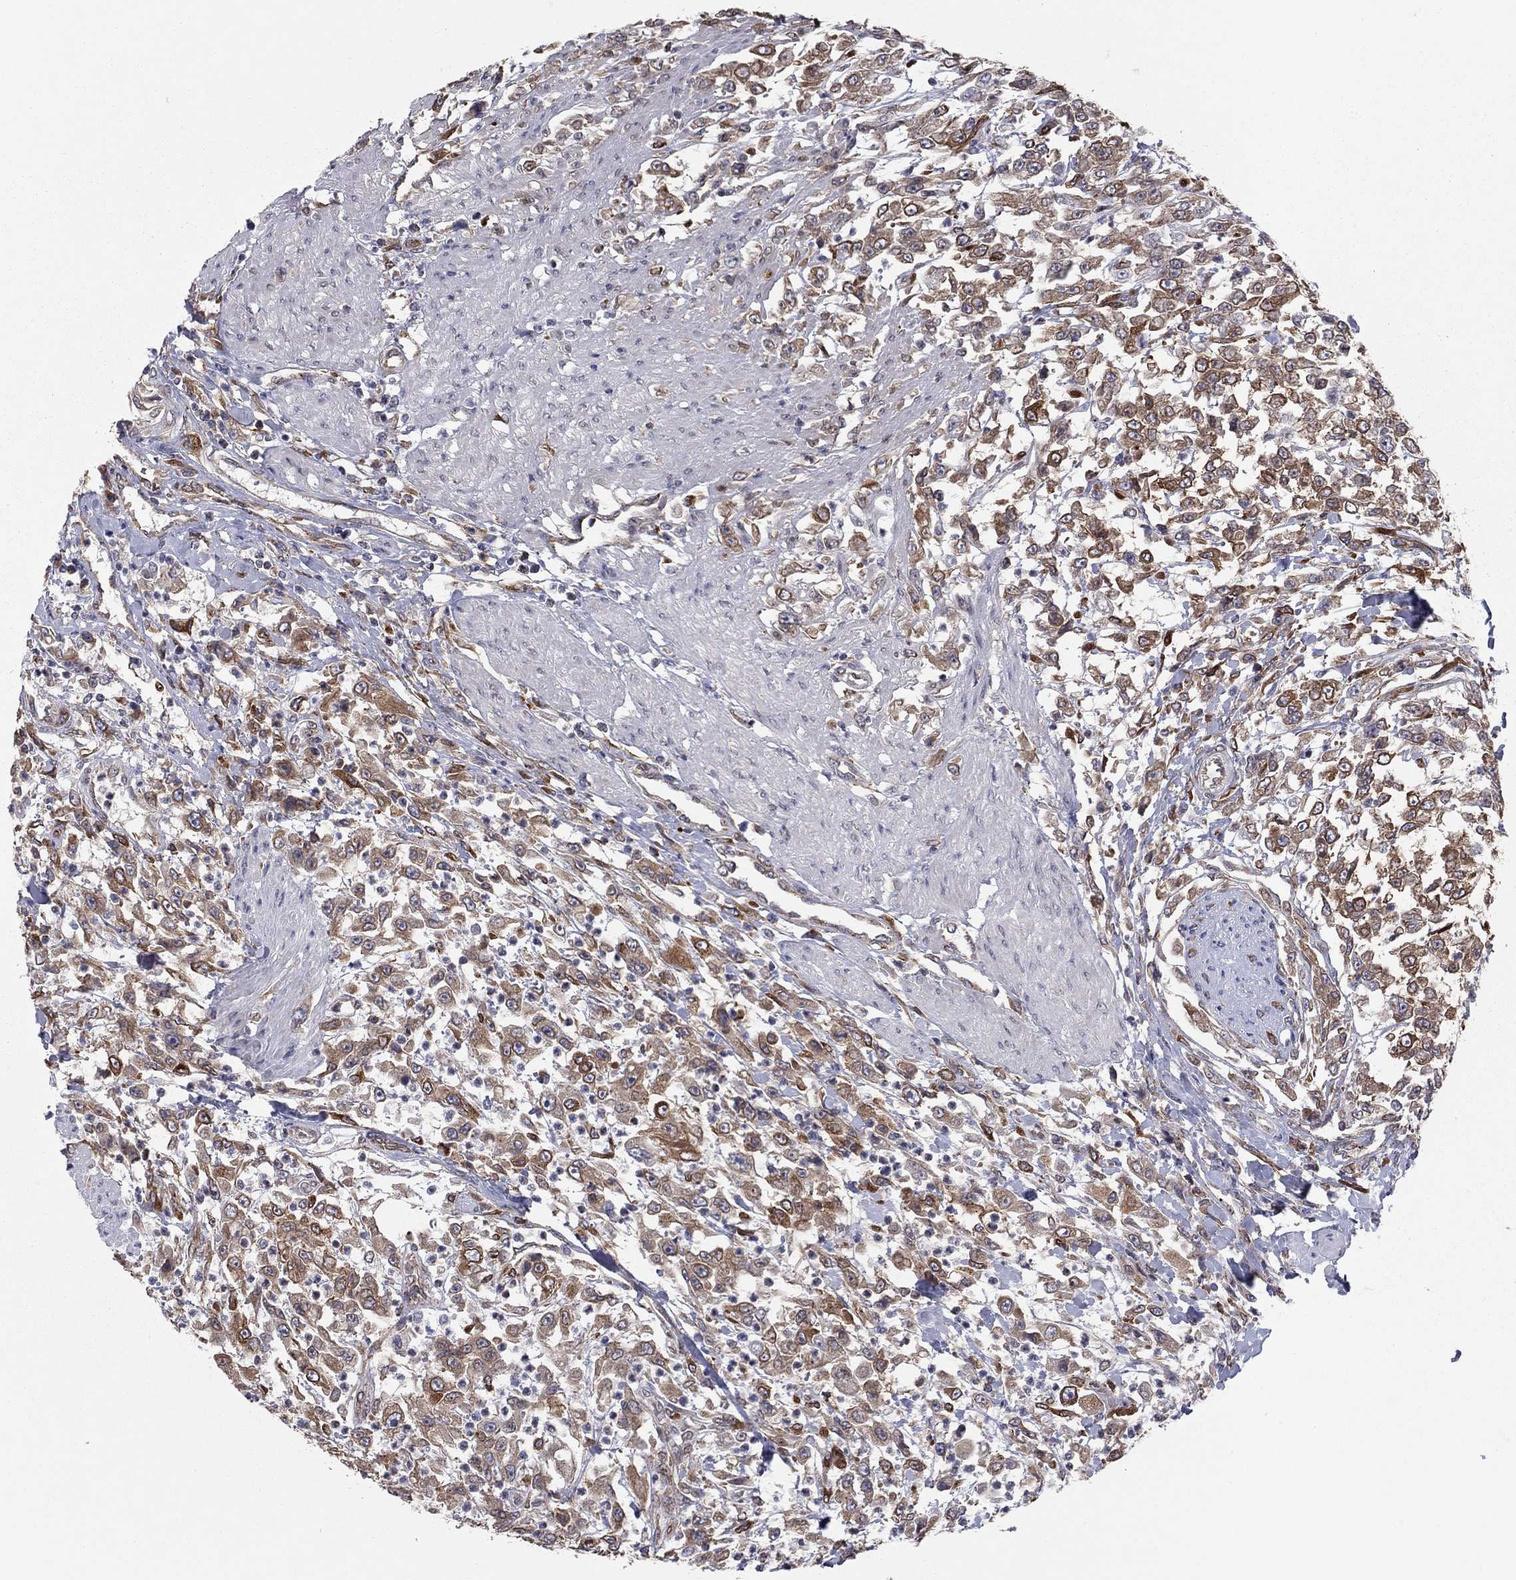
{"staining": {"intensity": "moderate", "quantity": ">75%", "location": "cytoplasmic/membranous"}, "tissue": "urothelial cancer", "cell_type": "Tumor cells", "image_type": "cancer", "snomed": [{"axis": "morphology", "description": "Urothelial carcinoma, High grade"}, {"axis": "topography", "description": "Urinary bladder"}], "caption": "The immunohistochemical stain highlights moderate cytoplasmic/membranous positivity in tumor cells of high-grade urothelial carcinoma tissue. (DAB (3,3'-diaminobenzidine) IHC with brightfield microscopy, high magnification).", "gene": "YIF1A", "patient": {"sex": "male", "age": 46}}